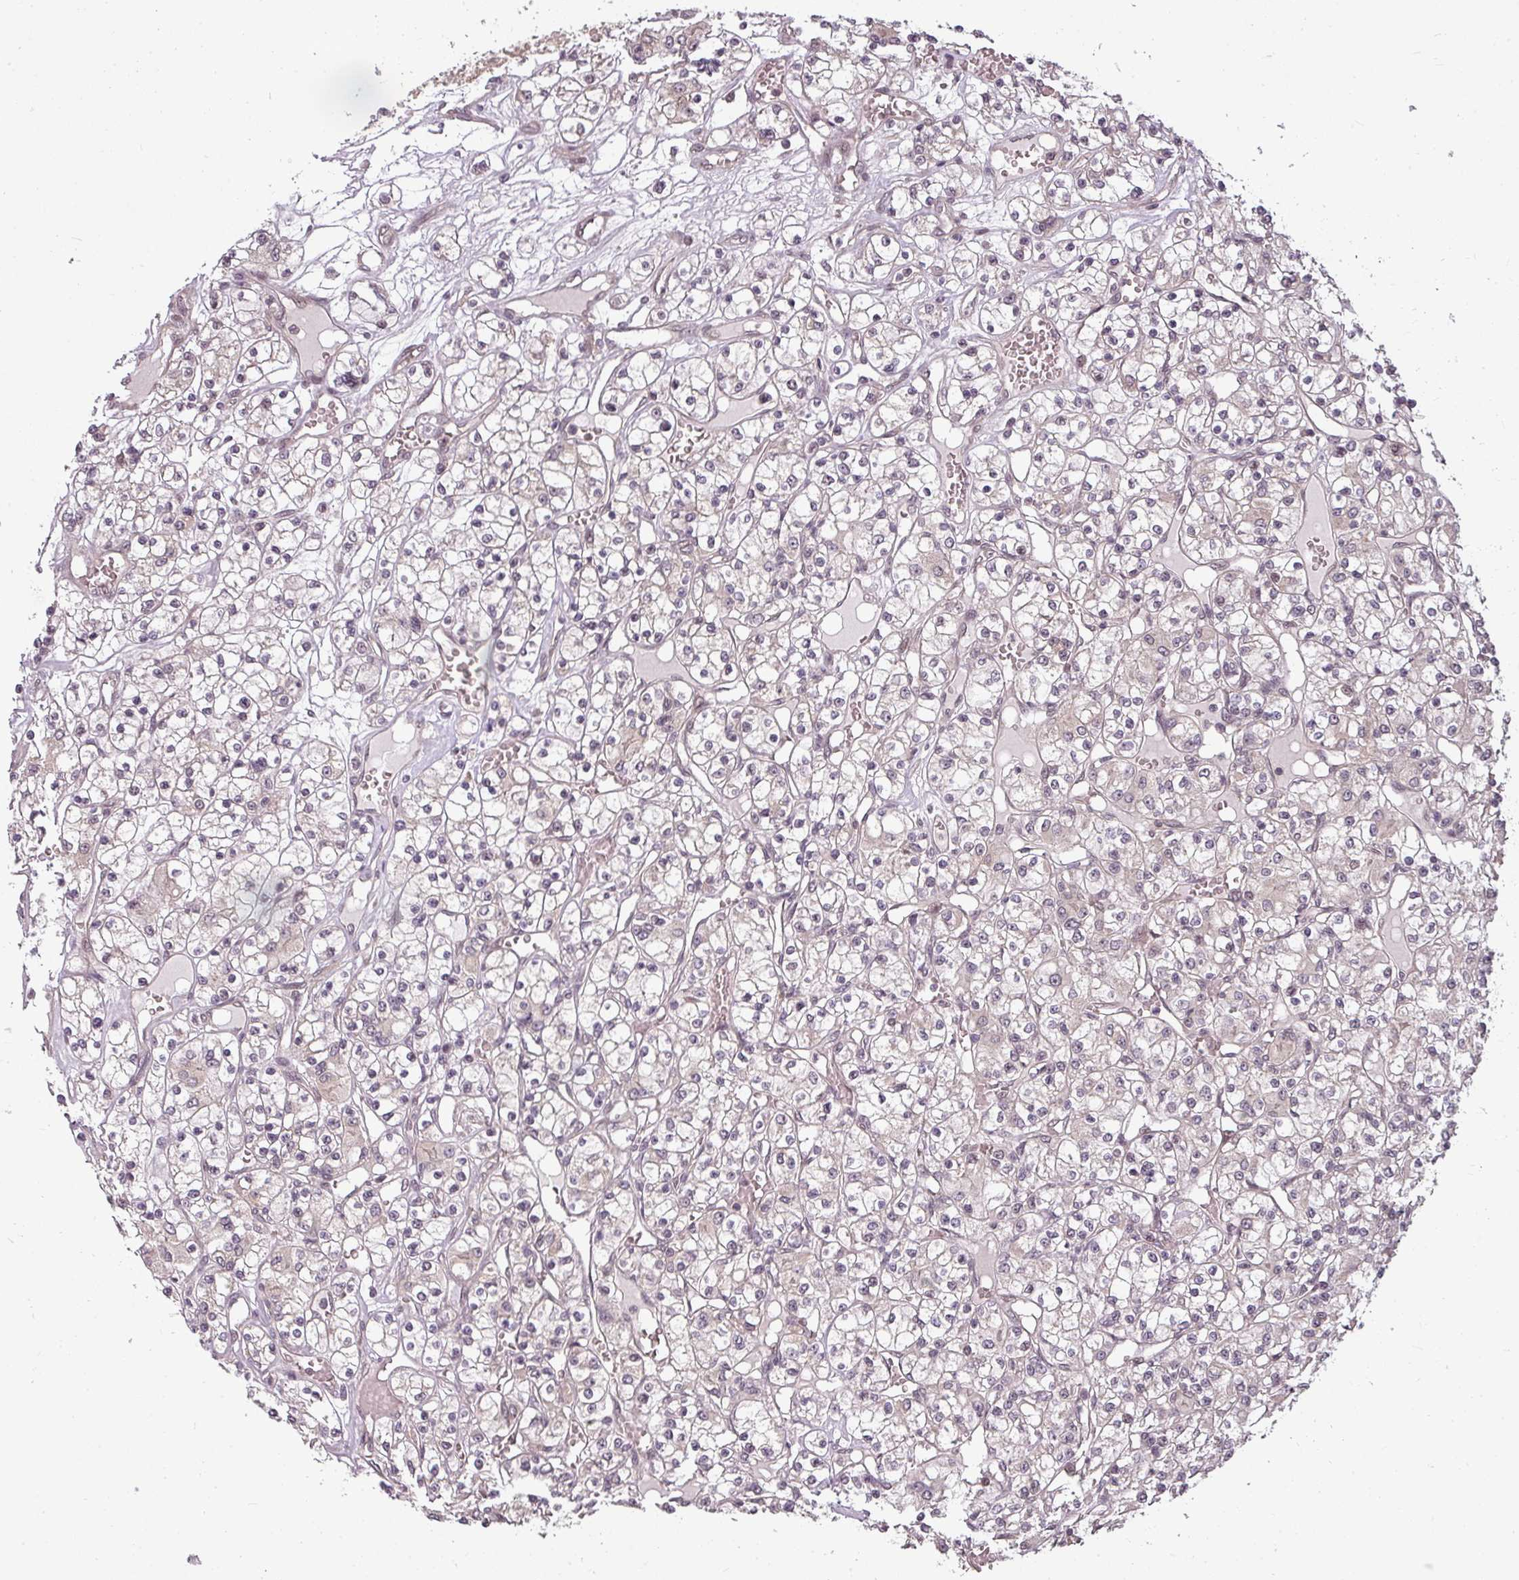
{"staining": {"intensity": "negative", "quantity": "none", "location": "none"}, "tissue": "renal cancer", "cell_type": "Tumor cells", "image_type": "cancer", "snomed": [{"axis": "morphology", "description": "Adenocarcinoma, NOS"}, {"axis": "topography", "description": "Kidney"}], "caption": "Protein analysis of renal adenocarcinoma exhibits no significant positivity in tumor cells. (Immunohistochemistry, brightfield microscopy, high magnification).", "gene": "CLIC1", "patient": {"sex": "female", "age": 59}}